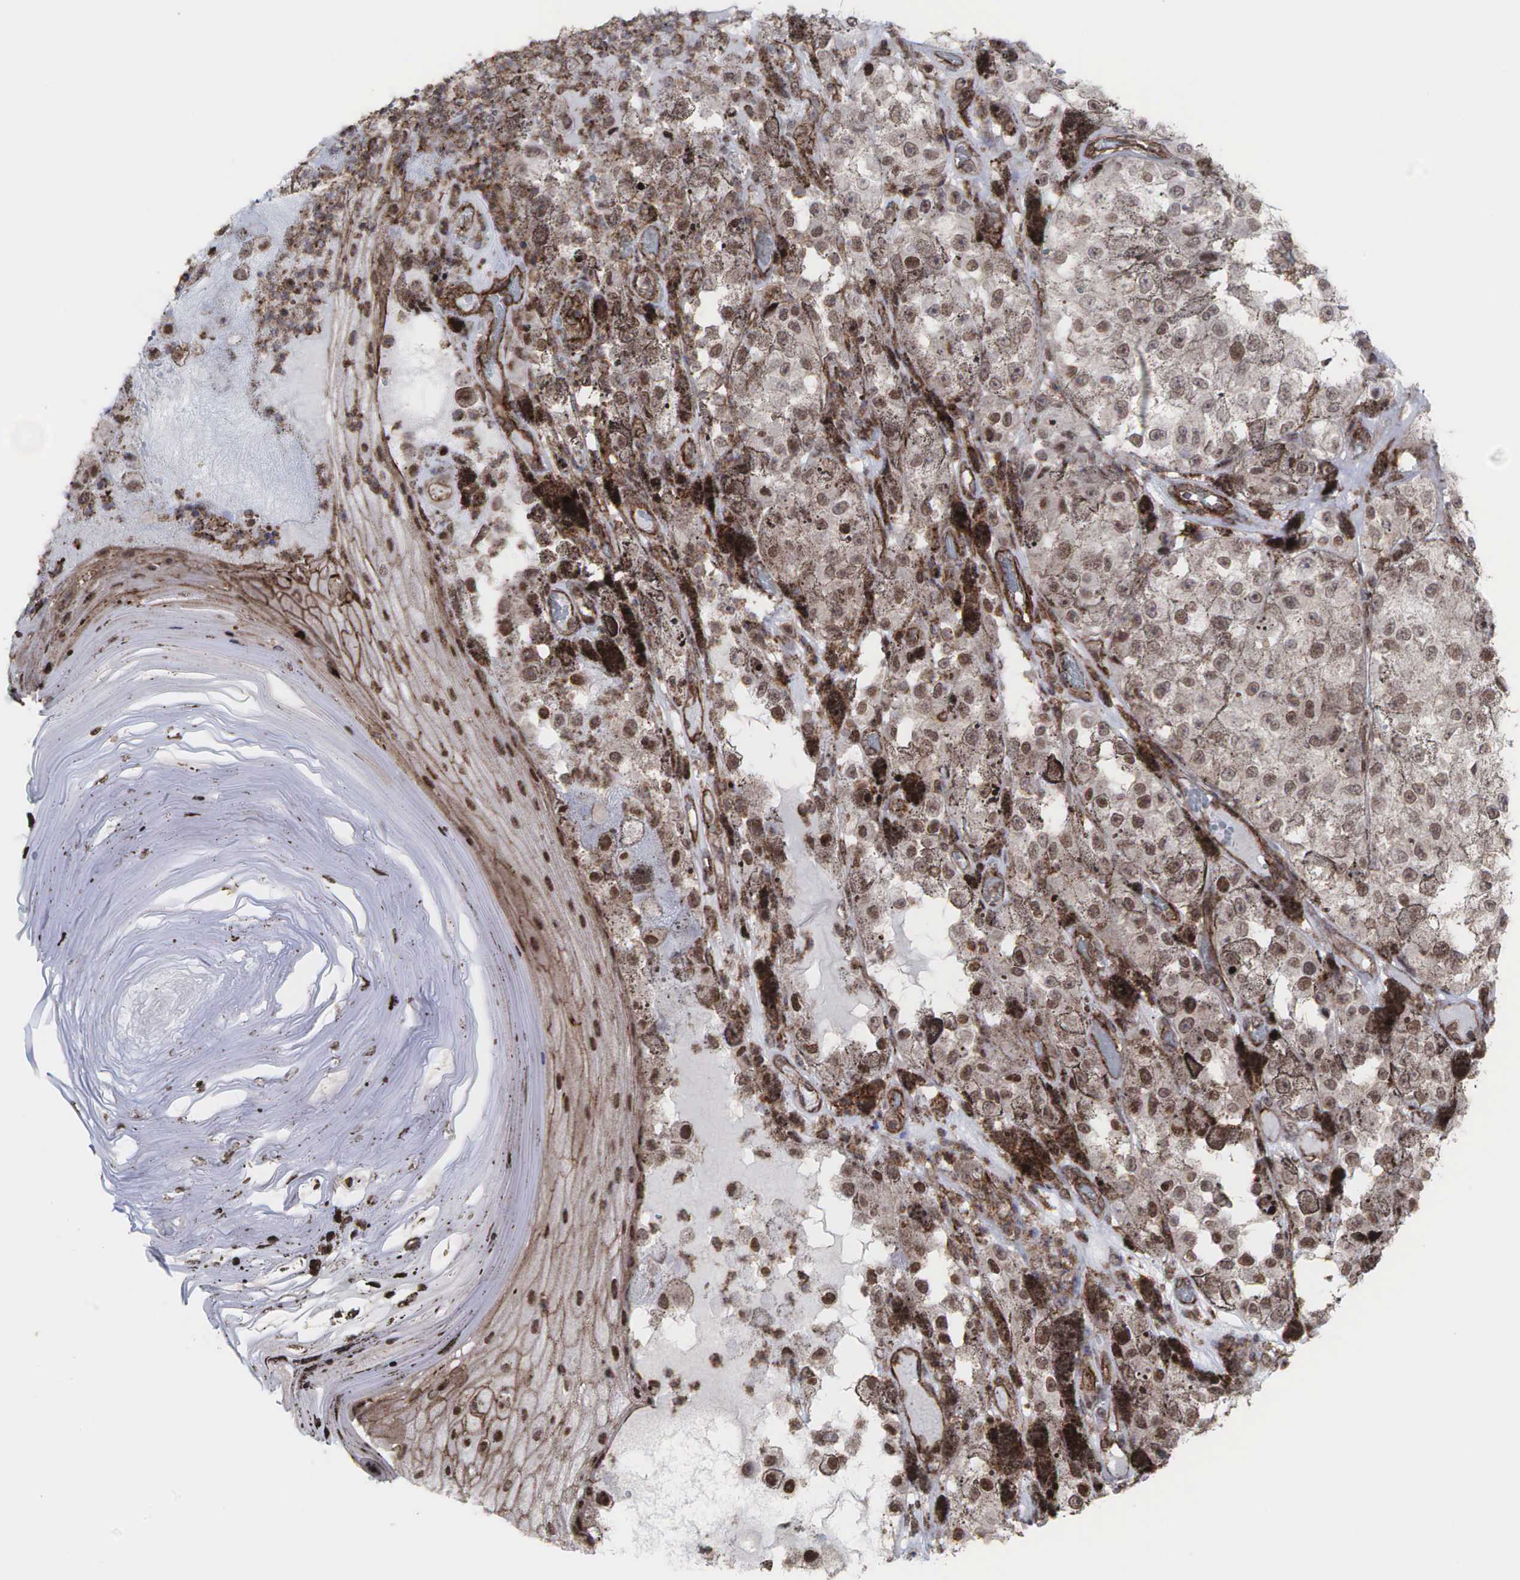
{"staining": {"intensity": "moderate", "quantity": ">75%", "location": "cytoplasmic/membranous"}, "tissue": "melanoma", "cell_type": "Tumor cells", "image_type": "cancer", "snomed": [{"axis": "morphology", "description": "Malignant melanoma, NOS"}, {"axis": "topography", "description": "Skin"}], "caption": "Tumor cells demonstrate moderate cytoplasmic/membranous expression in approximately >75% of cells in malignant melanoma.", "gene": "GPRASP1", "patient": {"sex": "male", "age": 67}}